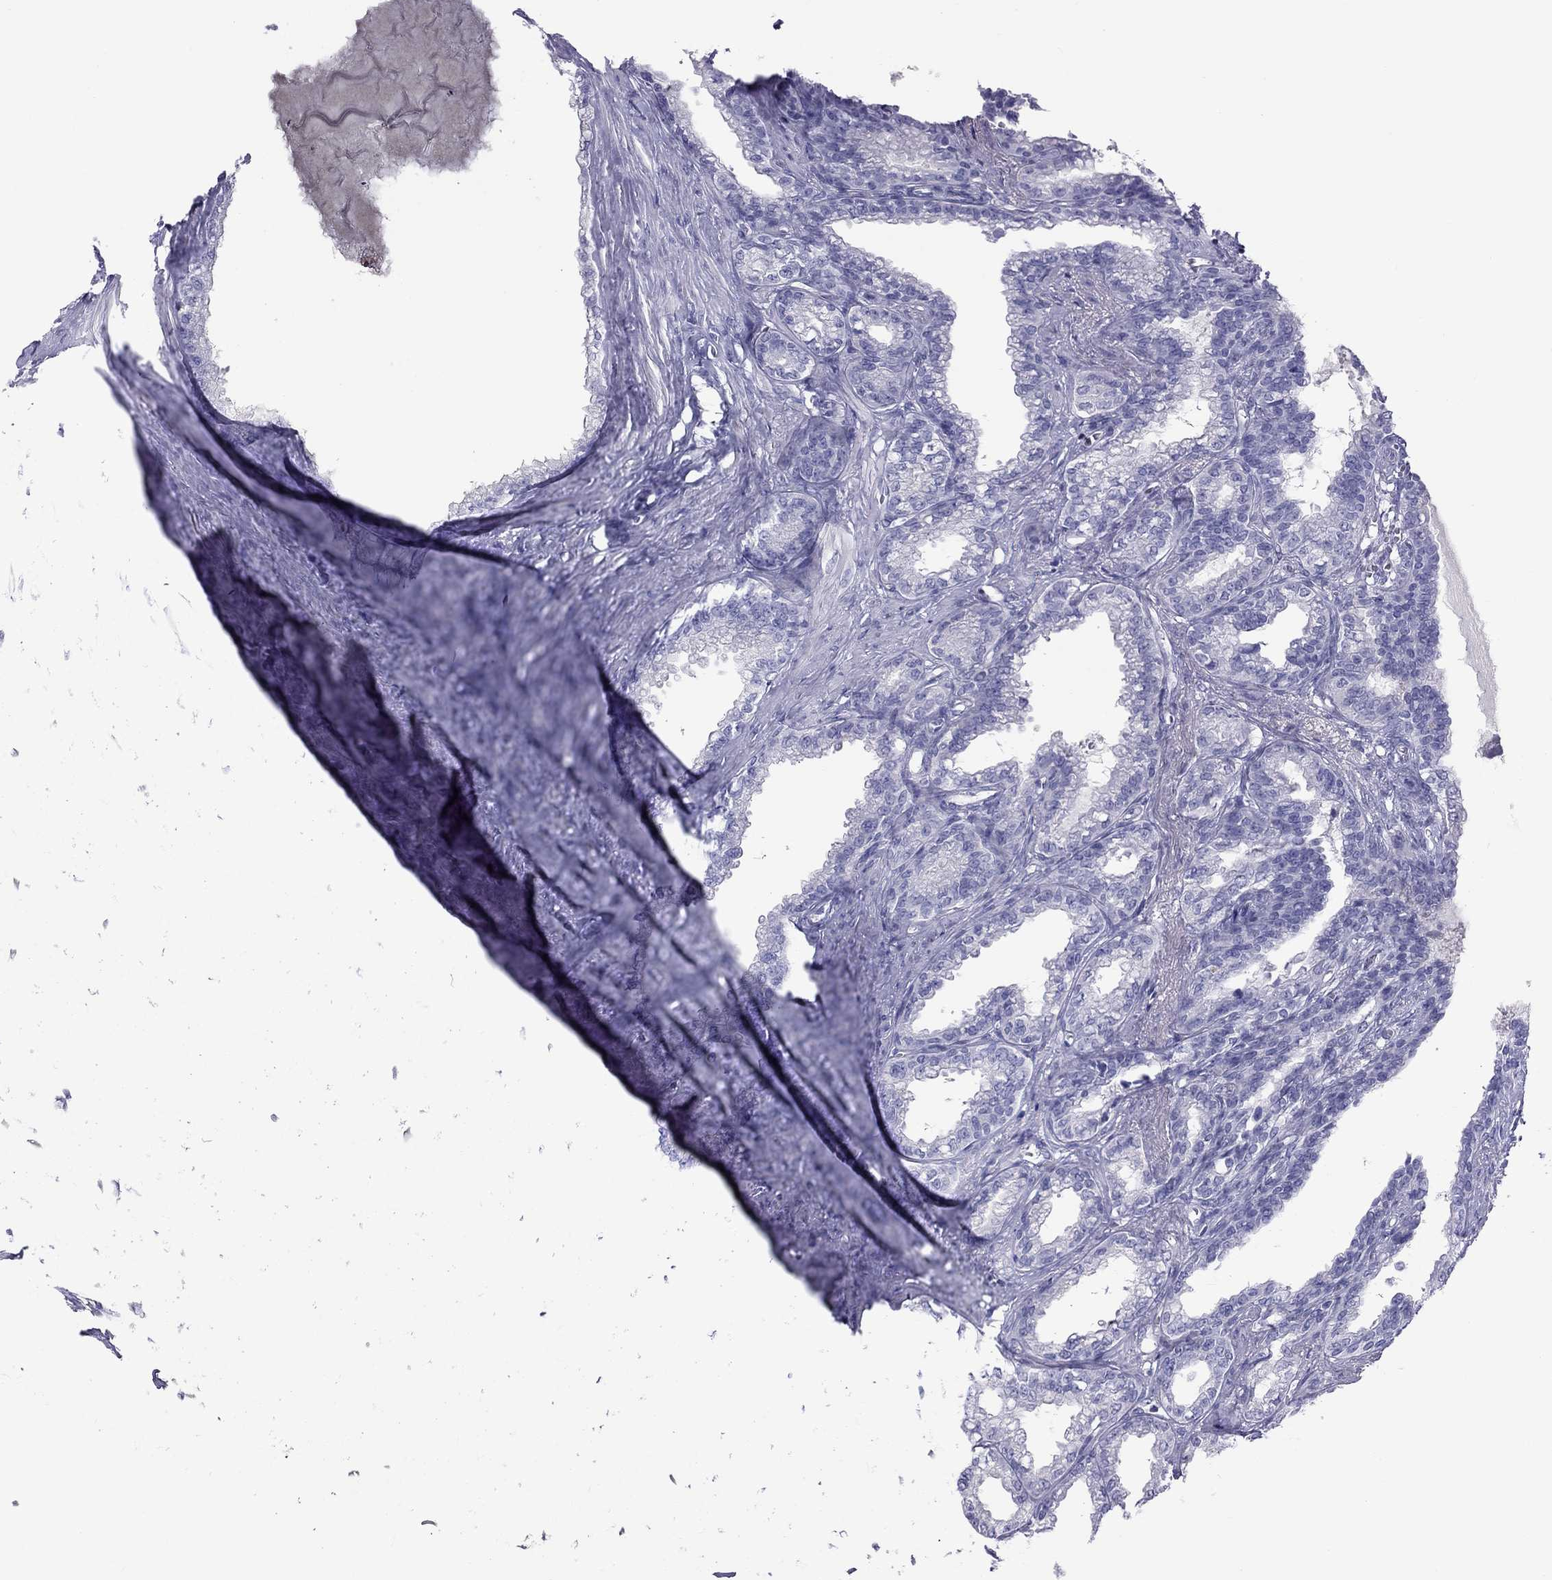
{"staining": {"intensity": "negative", "quantity": "none", "location": "none"}, "tissue": "seminal vesicle", "cell_type": "Glandular cells", "image_type": "normal", "snomed": [{"axis": "morphology", "description": "Normal tissue, NOS"}, {"axis": "morphology", "description": "Urothelial carcinoma, NOS"}, {"axis": "topography", "description": "Urinary bladder"}, {"axis": "topography", "description": "Seminal veicle"}], "caption": "Seminal vesicle stained for a protein using immunohistochemistry (IHC) exhibits no staining glandular cells.", "gene": "FSCN3", "patient": {"sex": "male", "age": 76}}